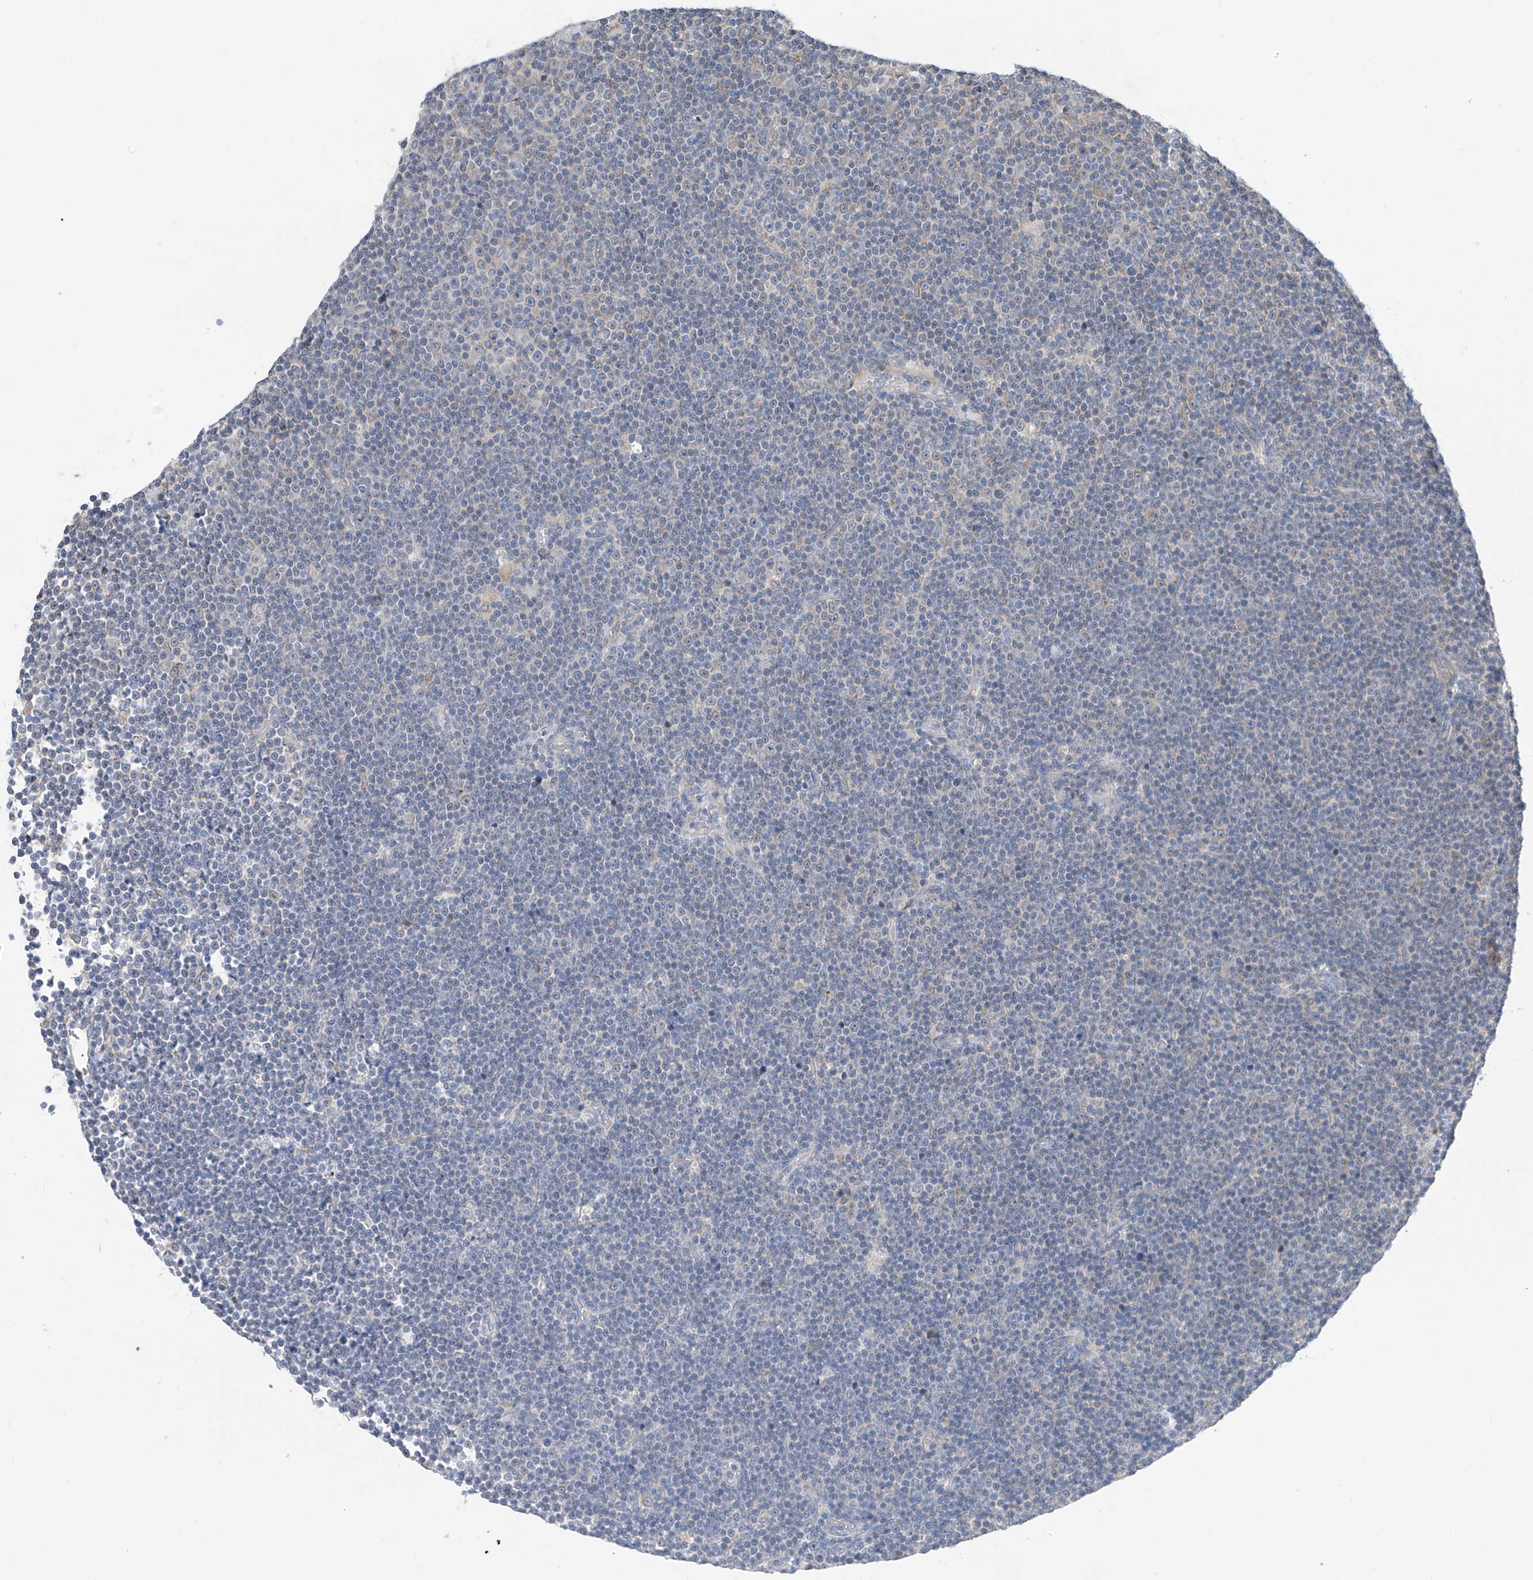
{"staining": {"intensity": "negative", "quantity": "none", "location": "none"}, "tissue": "lymphoma", "cell_type": "Tumor cells", "image_type": "cancer", "snomed": [{"axis": "morphology", "description": "Malignant lymphoma, non-Hodgkin's type, Low grade"}, {"axis": "topography", "description": "Lymph node"}], "caption": "A photomicrograph of human lymphoma is negative for staining in tumor cells. (DAB immunohistochemistry (IHC), high magnification).", "gene": "REC8", "patient": {"sex": "female", "age": 67}}